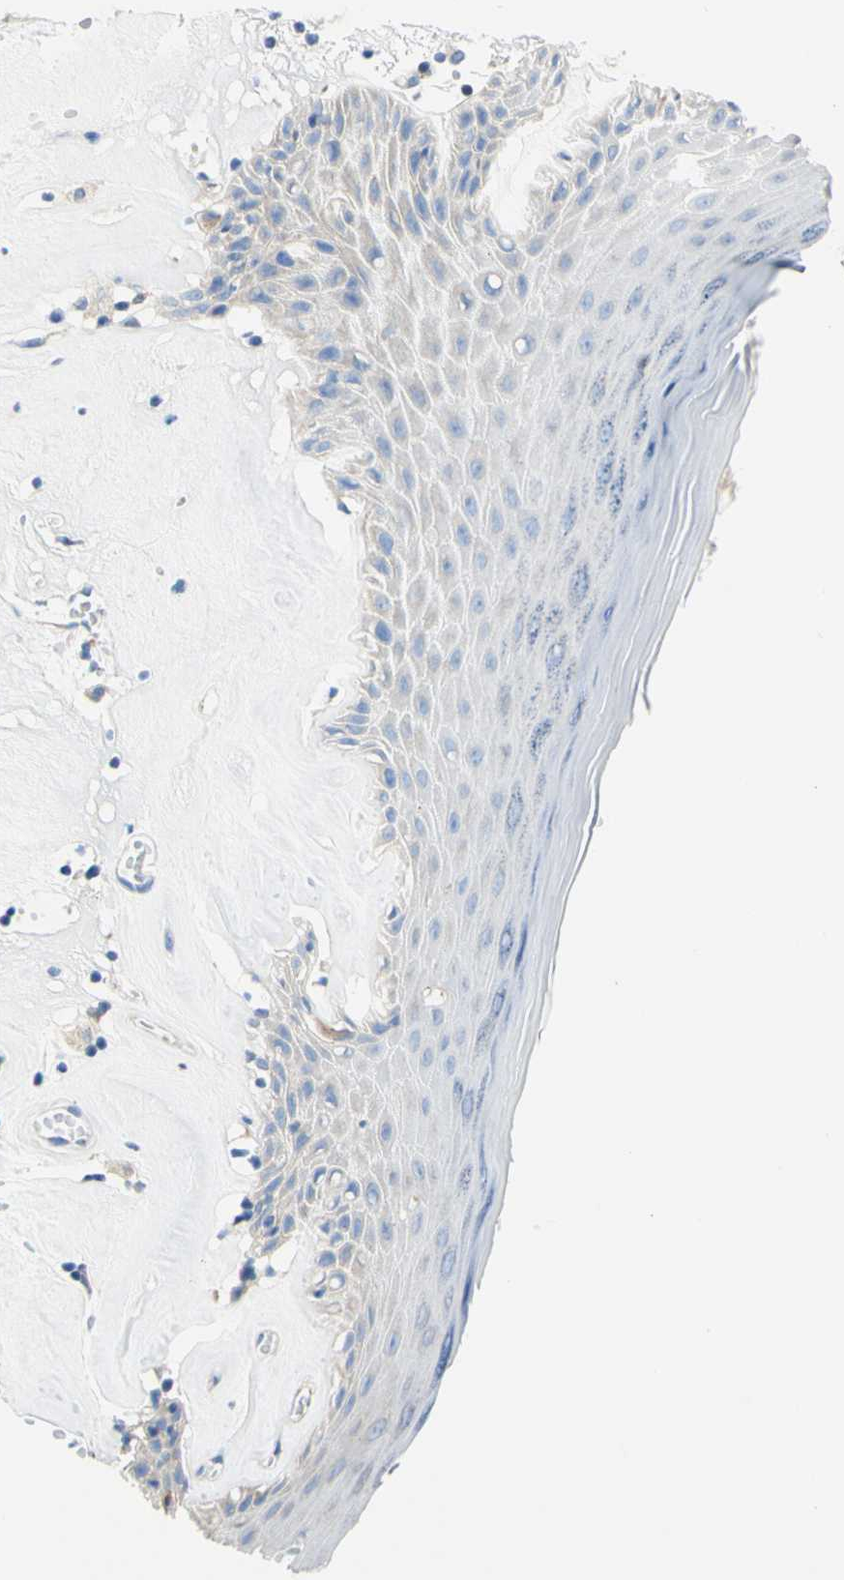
{"staining": {"intensity": "weak", "quantity": "<25%", "location": "cytoplasmic/membranous"}, "tissue": "skin", "cell_type": "Epidermal cells", "image_type": "normal", "snomed": [{"axis": "morphology", "description": "Normal tissue, NOS"}, {"axis": "morphology", "description": "Inflammation, NOS"}, {"axis": "topography", "description": "Vulva"}], "caption": "Skin stained for a protein using IHC displays no staining epidermal cells.", "gene": "RETREG2", "patient": {"sex": "female", "age": 84}}